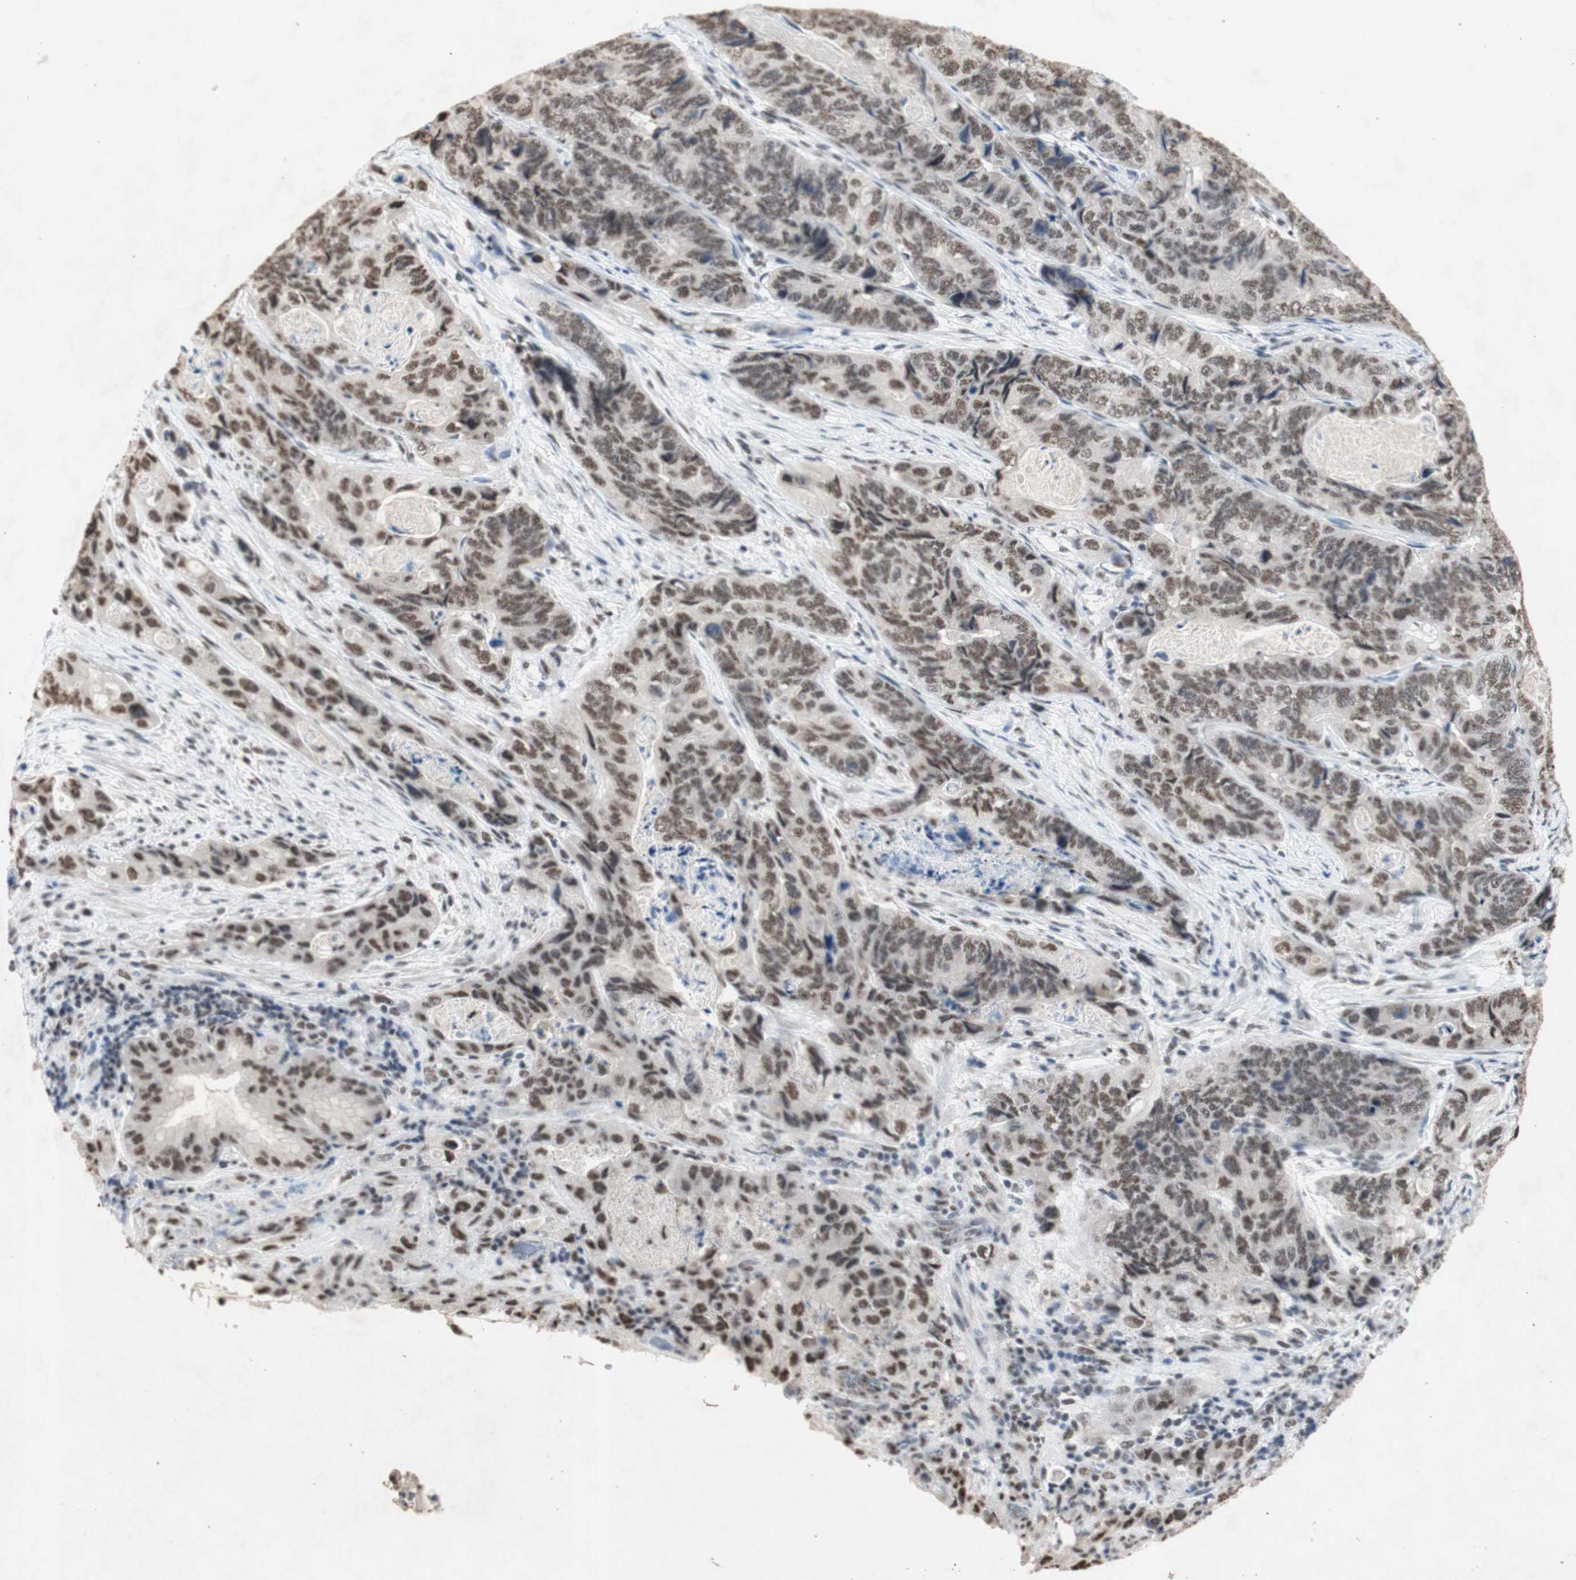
{"staining": {"intensity": "moderate", "quantity": ">75%", "location": "nuclear"}, "tissue": "stomach cancer", "cell_type": "Tumor cells", "image_type": "cancer", "snomed": [{"axis": "morphology", "description": "Adenocarcinoma, NOS"}, {"axis": "topography", "description": "Stomach"}], "caption": "IHC photomicrograph of stomach cancer stained for a protein (brown), which reveals medium levels of moderate nuclear staining in about >75% of tumor cells.", "gene": "SNRPB", "patient": {"sex": "female", "age": 89}}